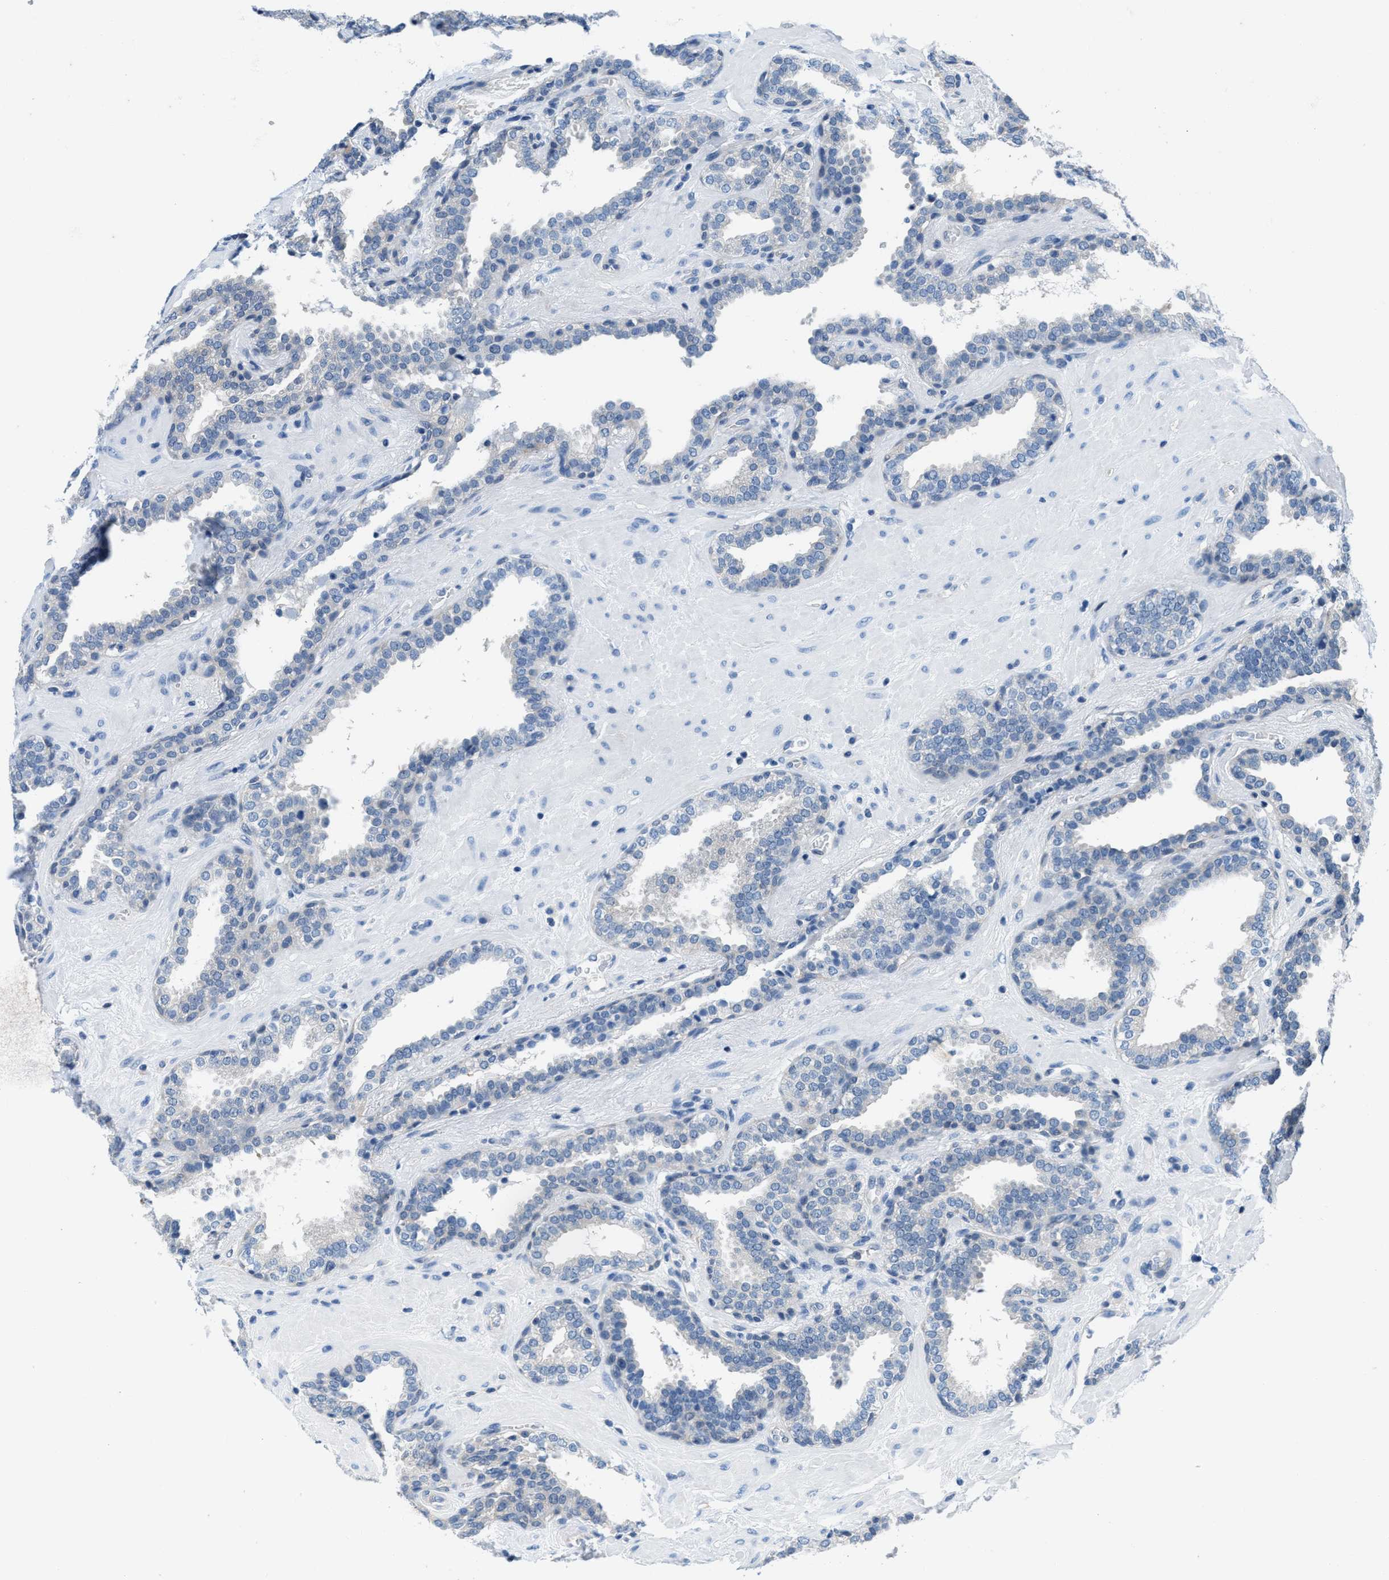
{"staining": {"intensity": "negative", "quantity": "none", "location": "none"}, "tissue": "prostate", "cell_type": "Glandular cells", "image_type": "normal", "snomed": [{"axis": "morphology", "description": "Normal tissue, NOS"}, {"axis": "topography", "description": "Prostate"}], "caption": "Human prostate stained for a protein using immunohistochemistry displays no expression in glandular cells.", "gene": "NUDT5", "patient": {"sex": "male", "age": 51}}